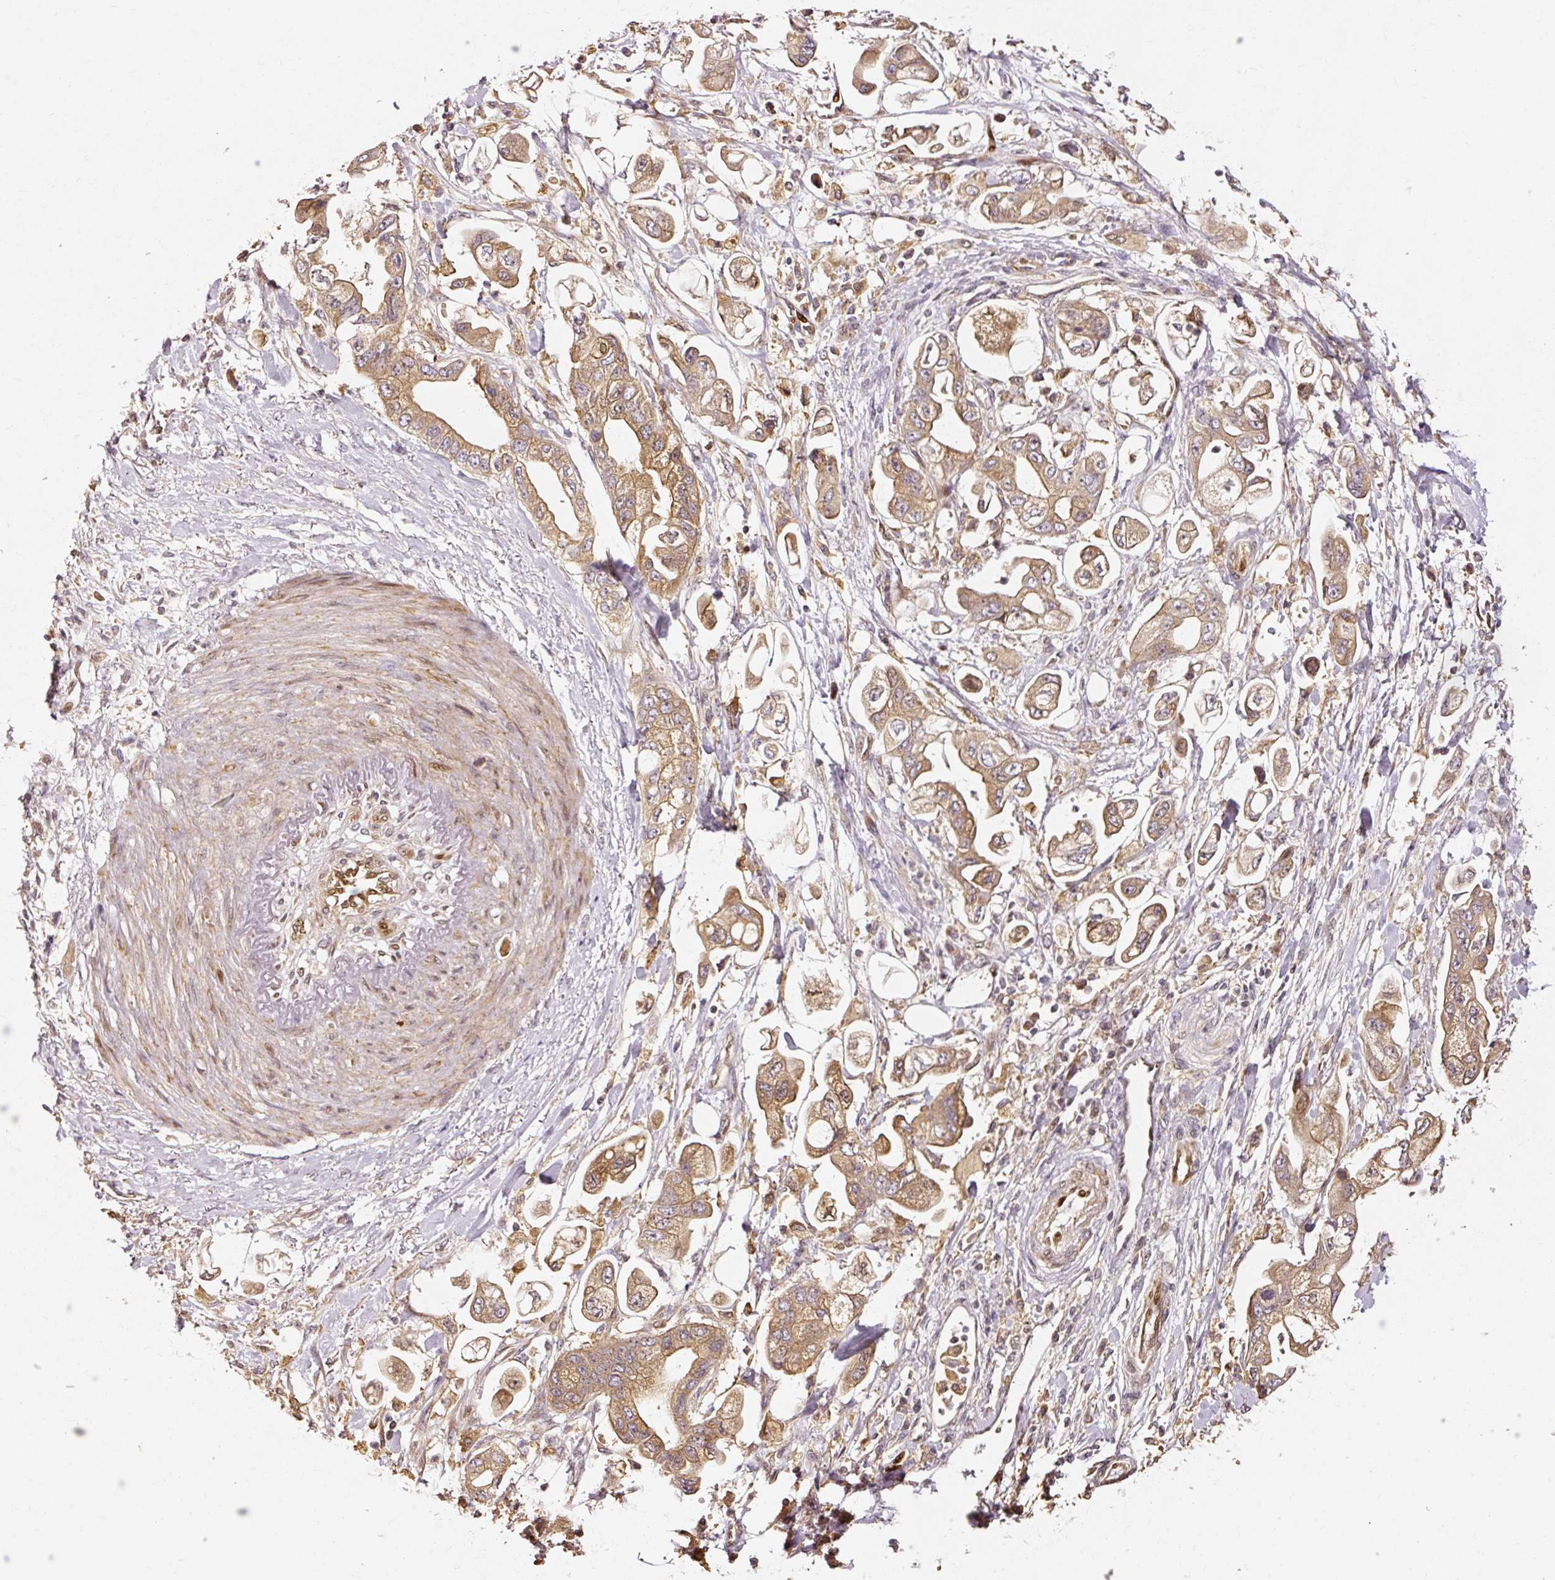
{"staining": {"intensity": "moderate", "quantity": ">75%", "location": "cytoplasmic/membranous"}, "tissue": "stomach cancer", "cell_type": "Tumor cells", "image_type": "cancer", "snomed": [{"axis": "morphology", "description": "Adenocarcinoma, NOS"}, {"axis": "topography", "description": "Stomach"}], "caption": "Tumor cells reveal medium levels of moderate cytoplasmic/membranous positivity in about >75% of cells in stomach adenocarcinoma.", "gene": "NAPA", "patient": {"sex": "male", "age": 62}}